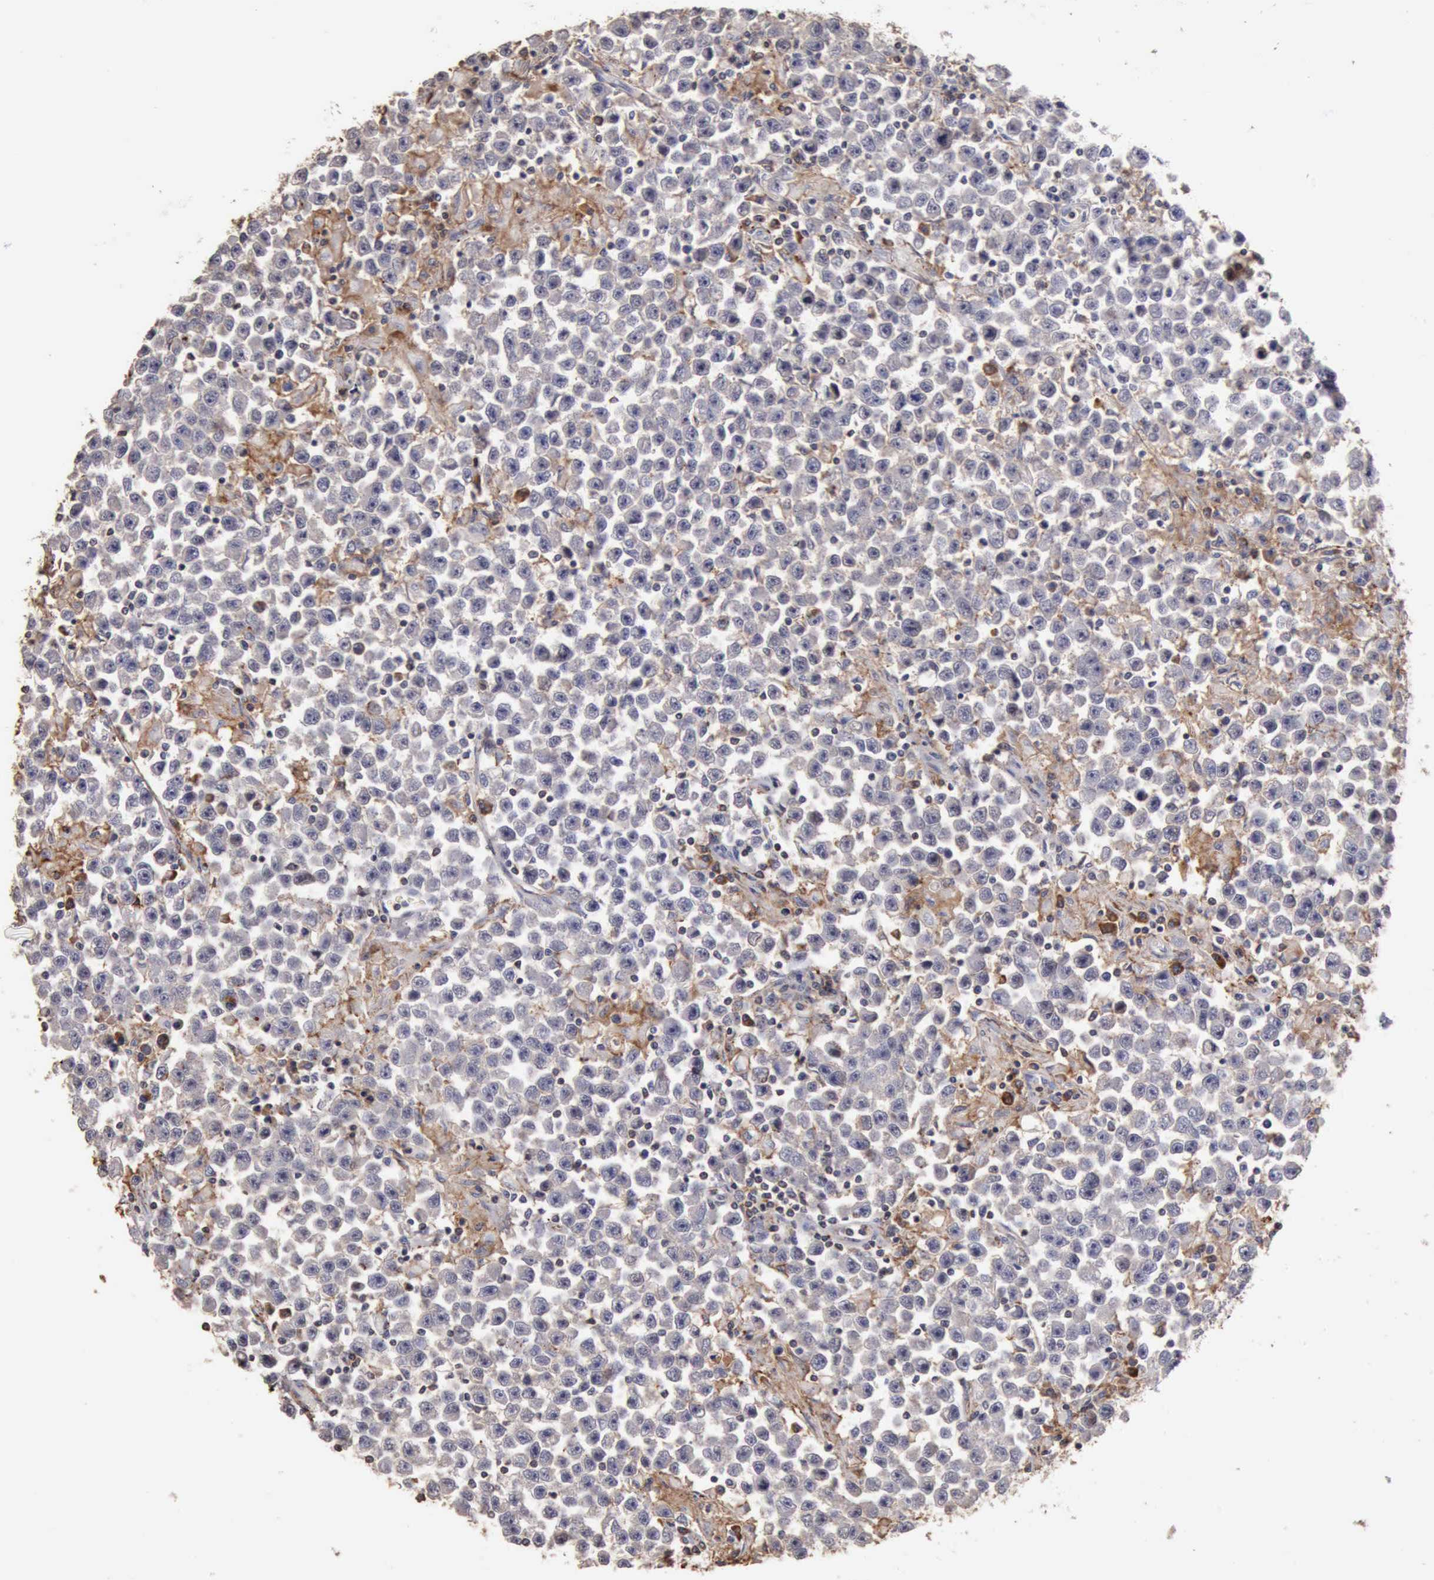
{"staining": {"intensity": "negative", "quantity": "none", "location": "none"}, "tissue": "testis cancer", "cell_type": "Tumor cells", "image_type": "cancer", "snomed": [{"axis": "morphology", "description": "Seminoma, NOS"}, {"axis": "topography", "description": "Testis"}], "caption": "Immunohistochemistry (IHC) of human seminoma (testis) demonstrates no staining in tumor cells.", "gene": "GPR101", "patient": {"sex": "male", "age": 33}}